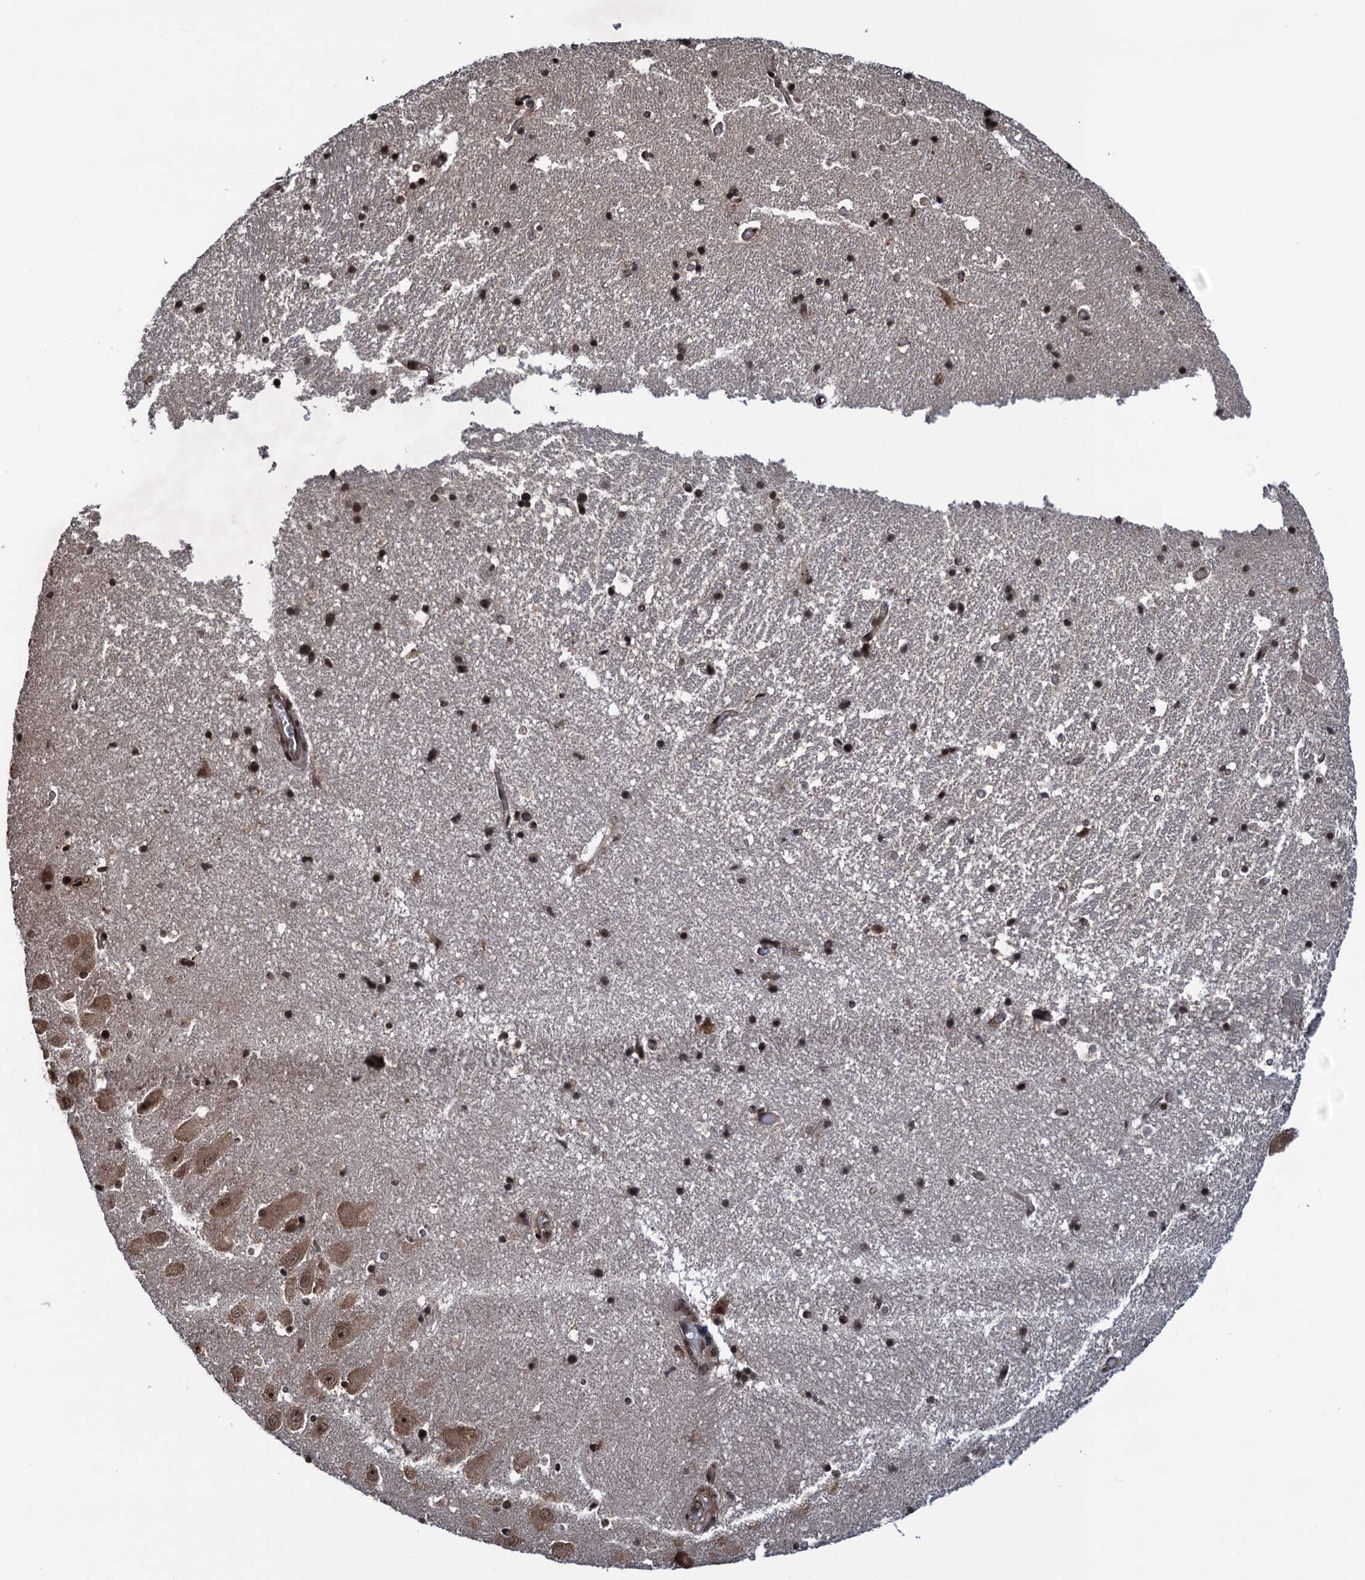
{"staining": {"intensity": "strong", "quantity": "25%-75%", "location": "nuclear"}, "tissue": "hippocampus", "cell_type": "Glial cells", "image_type": "normal", "snomed": [{"axis": "morphology", "description": "Normal tissue, NOS"}, {"axis": "topography", "description": "Hippocampus"}], "caption": "DAB immunohistochemical staining of benign hippocampus shows strong nuclear protein positivity in approximately 25%-75% of glial cells.", "gene": "ZNF169", "patient": {"sex": "female", "age": 52}}